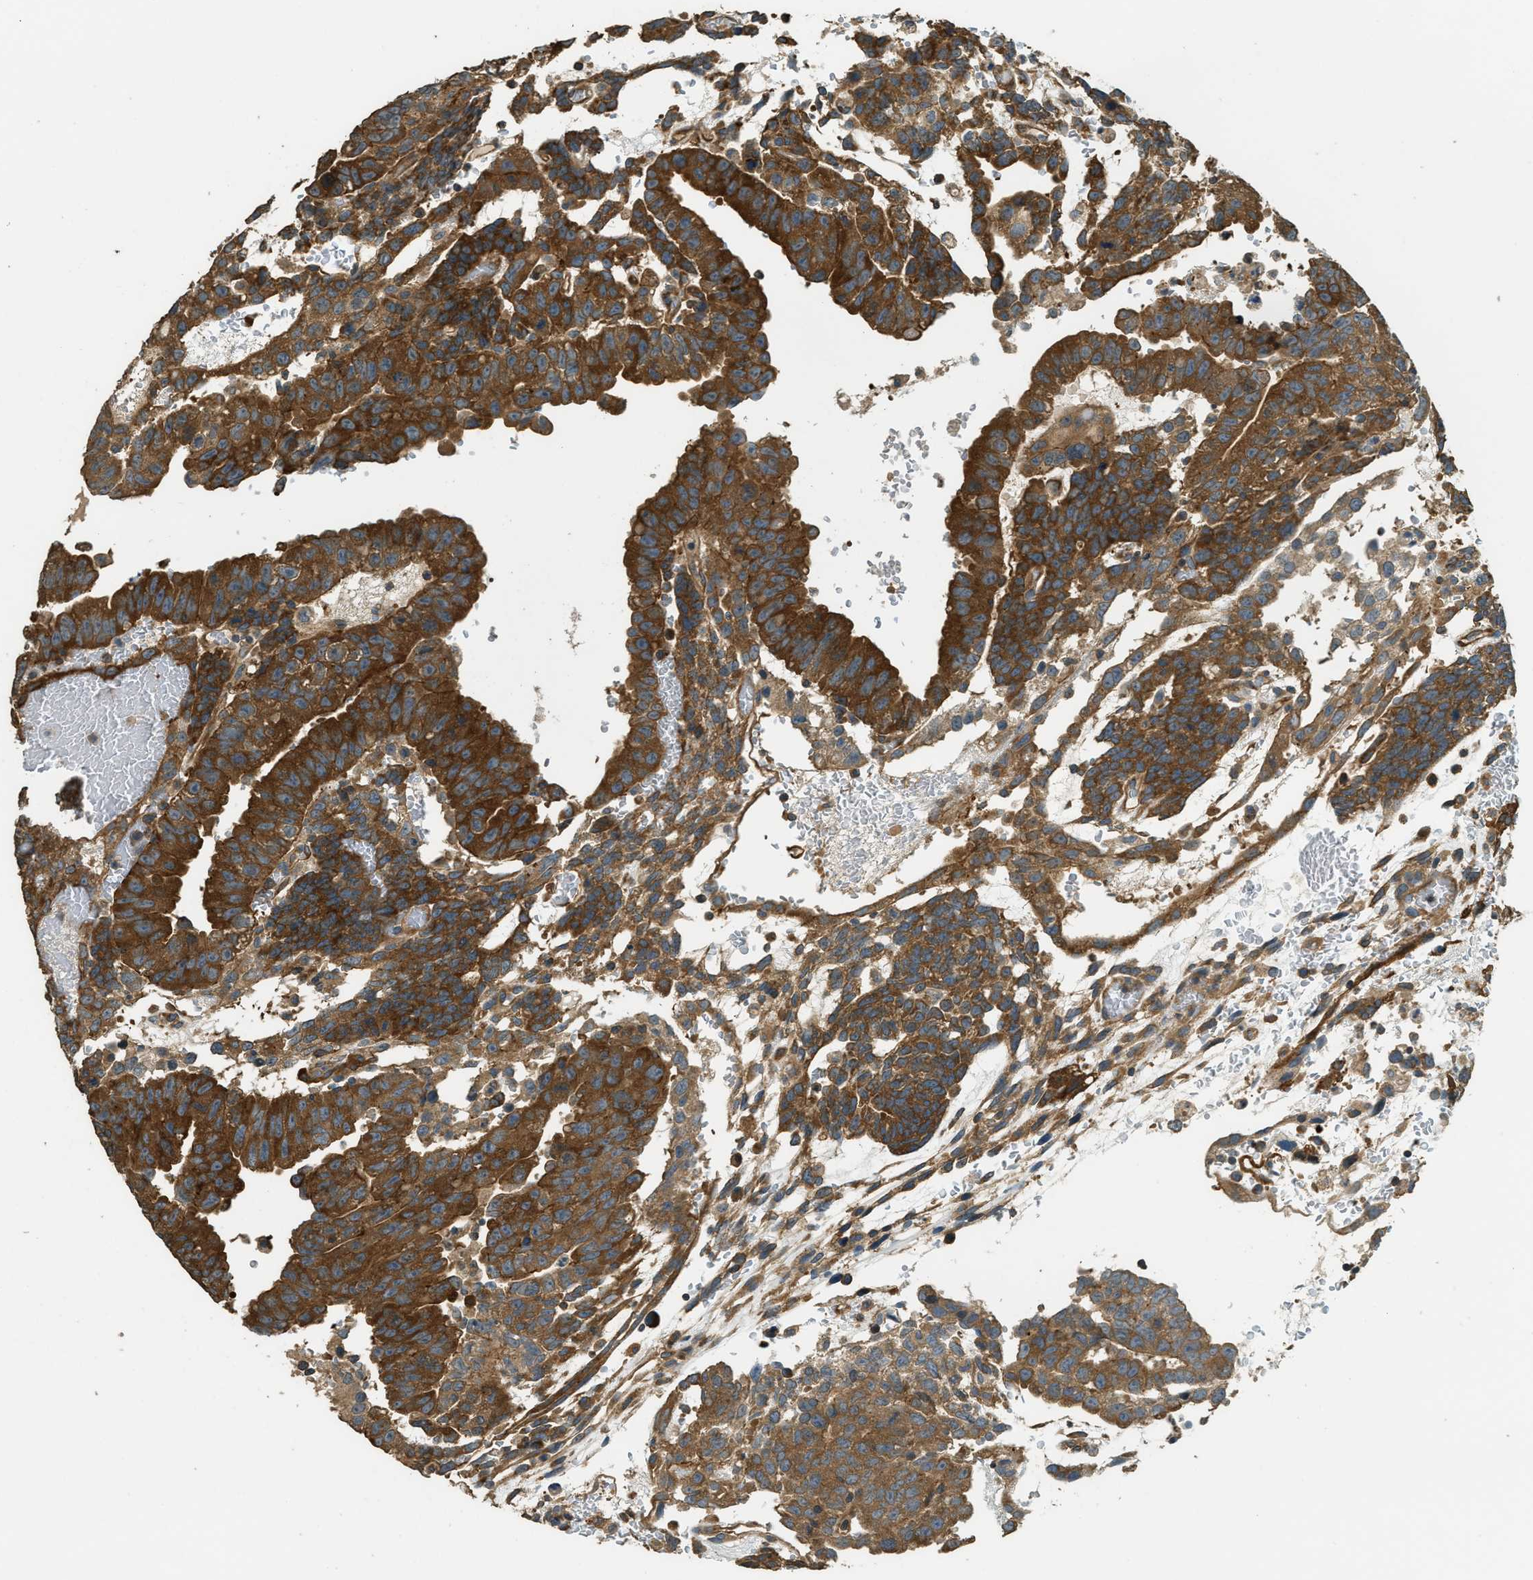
{"staining": {"intensity": "strong", "quantity": ">75%", "location": "cytoplasmic/membranous"}, "tissue": "testis cancer", "cell_type": "Tumor cells", "image_type": "cancer", "snomed": [{"axis": "morphology", "description": "Seminoma, NOS"}, {"axis": "morphology", "description": "Carcinoma, Embryonal, NOS"}, {"axis": "topography", "description": "Testis"}], "caption": "Brown immunohistochemical staining in human testis embryonal carcinoma reveals strong cytoplasmic/membranous staining in about >75% of tumor cells.", "gene": "MARS1", "patient": {"sex": "male", "age": 52}}